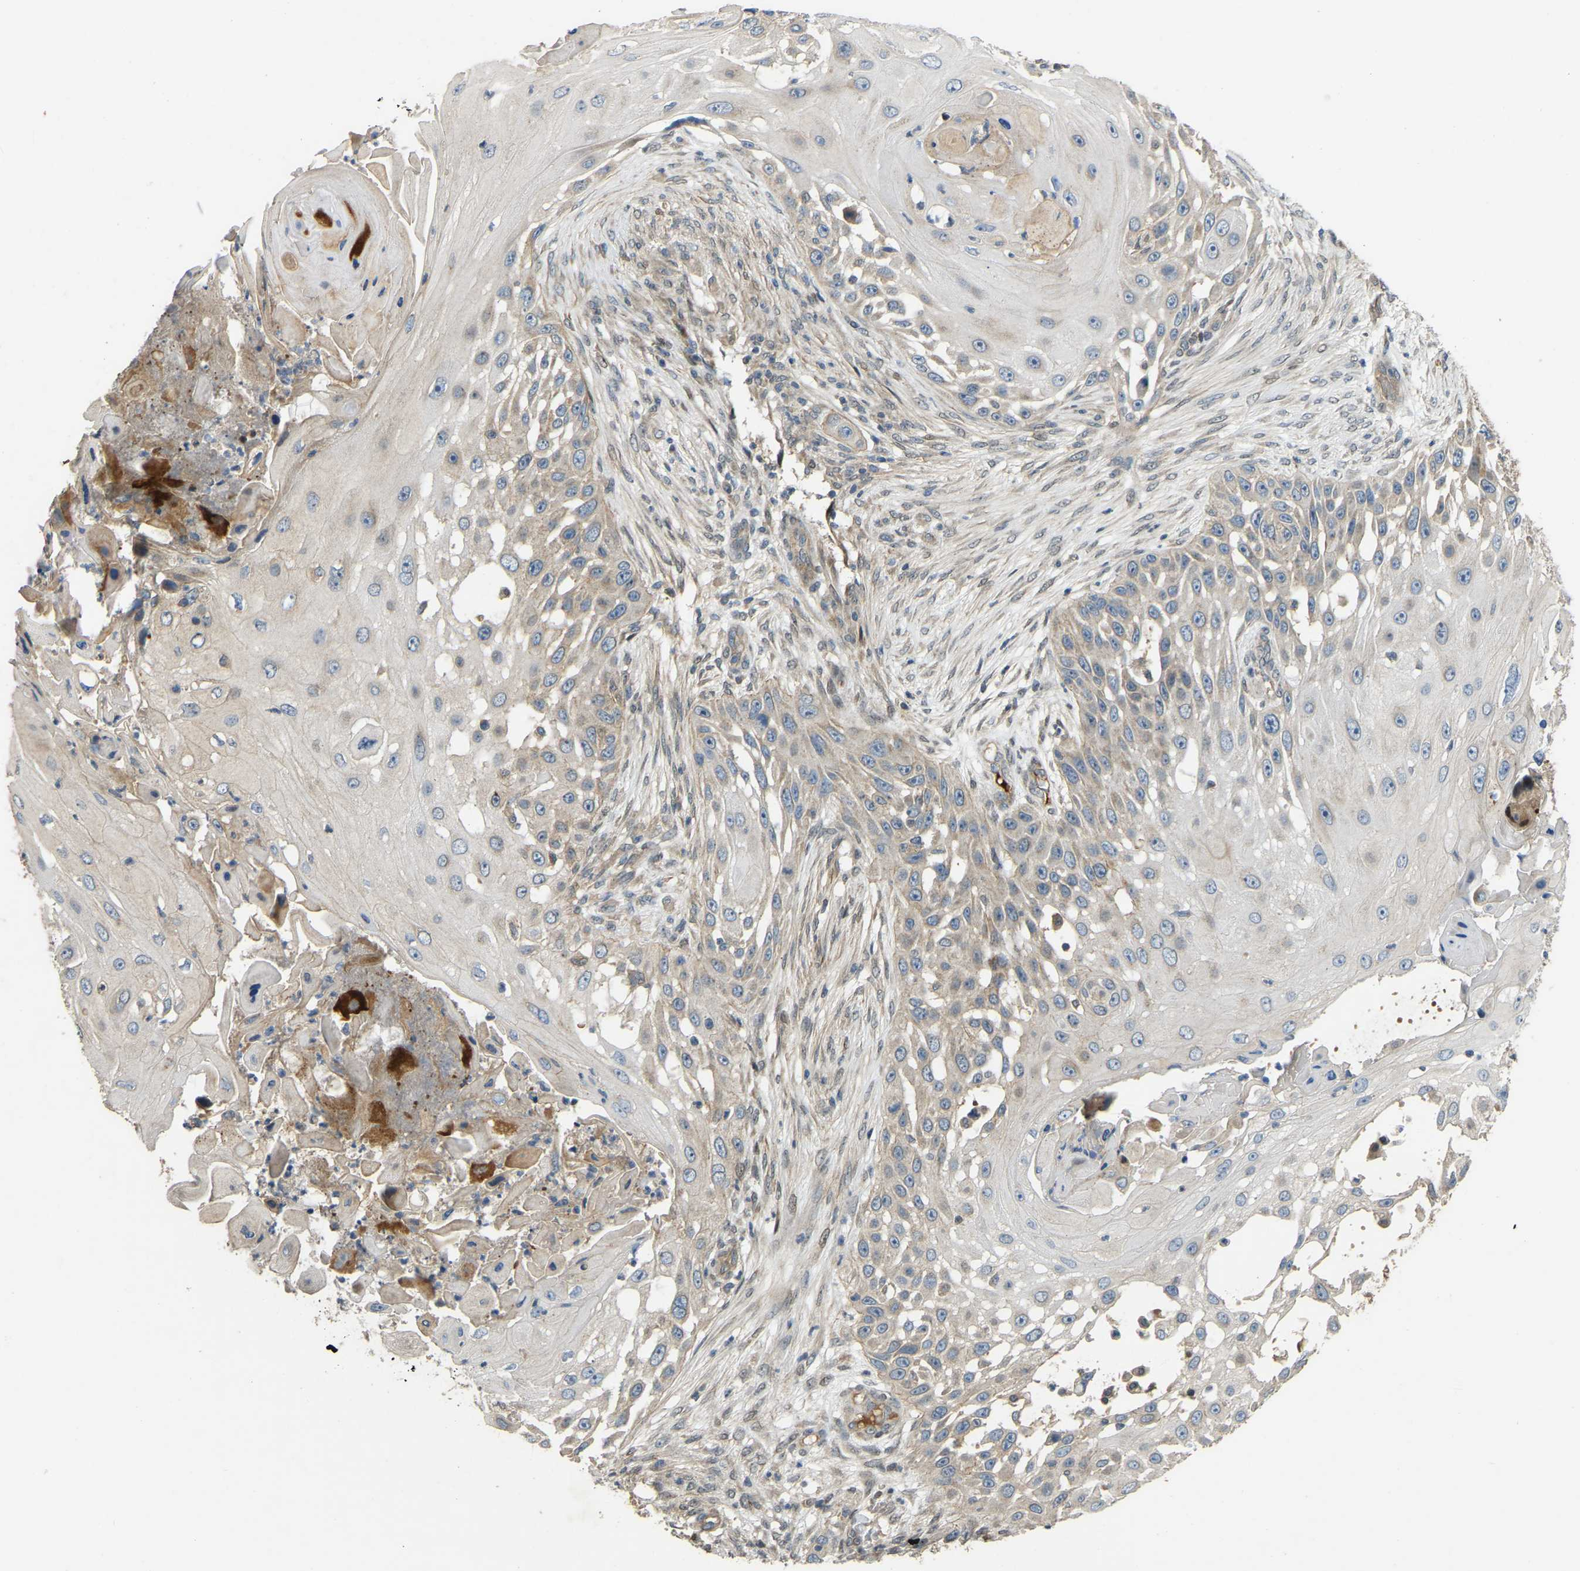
{"staining": {"intensity": "weak", "quantity": "25%-75%", "location": "cytoplasmic/membranous"}, "tissue": "skin cancer", "cell_type": "Tumor cells", "image_type": "cancer", "snomed": [{"axis": "morphology", "description": "Squamous cell carcinoma, NOS"}, {"axis": "topography", "description": "Skin"}], "caption": "Immunohistochemical staining of human skin cancer (squamous cell carcinoma) exhibits low levels of weak cytoplasmic/membranous expression in about 25%-75% of tumor cells.", "gene": "C21orf91", "patient": {"sex": "female", "age": 44}}